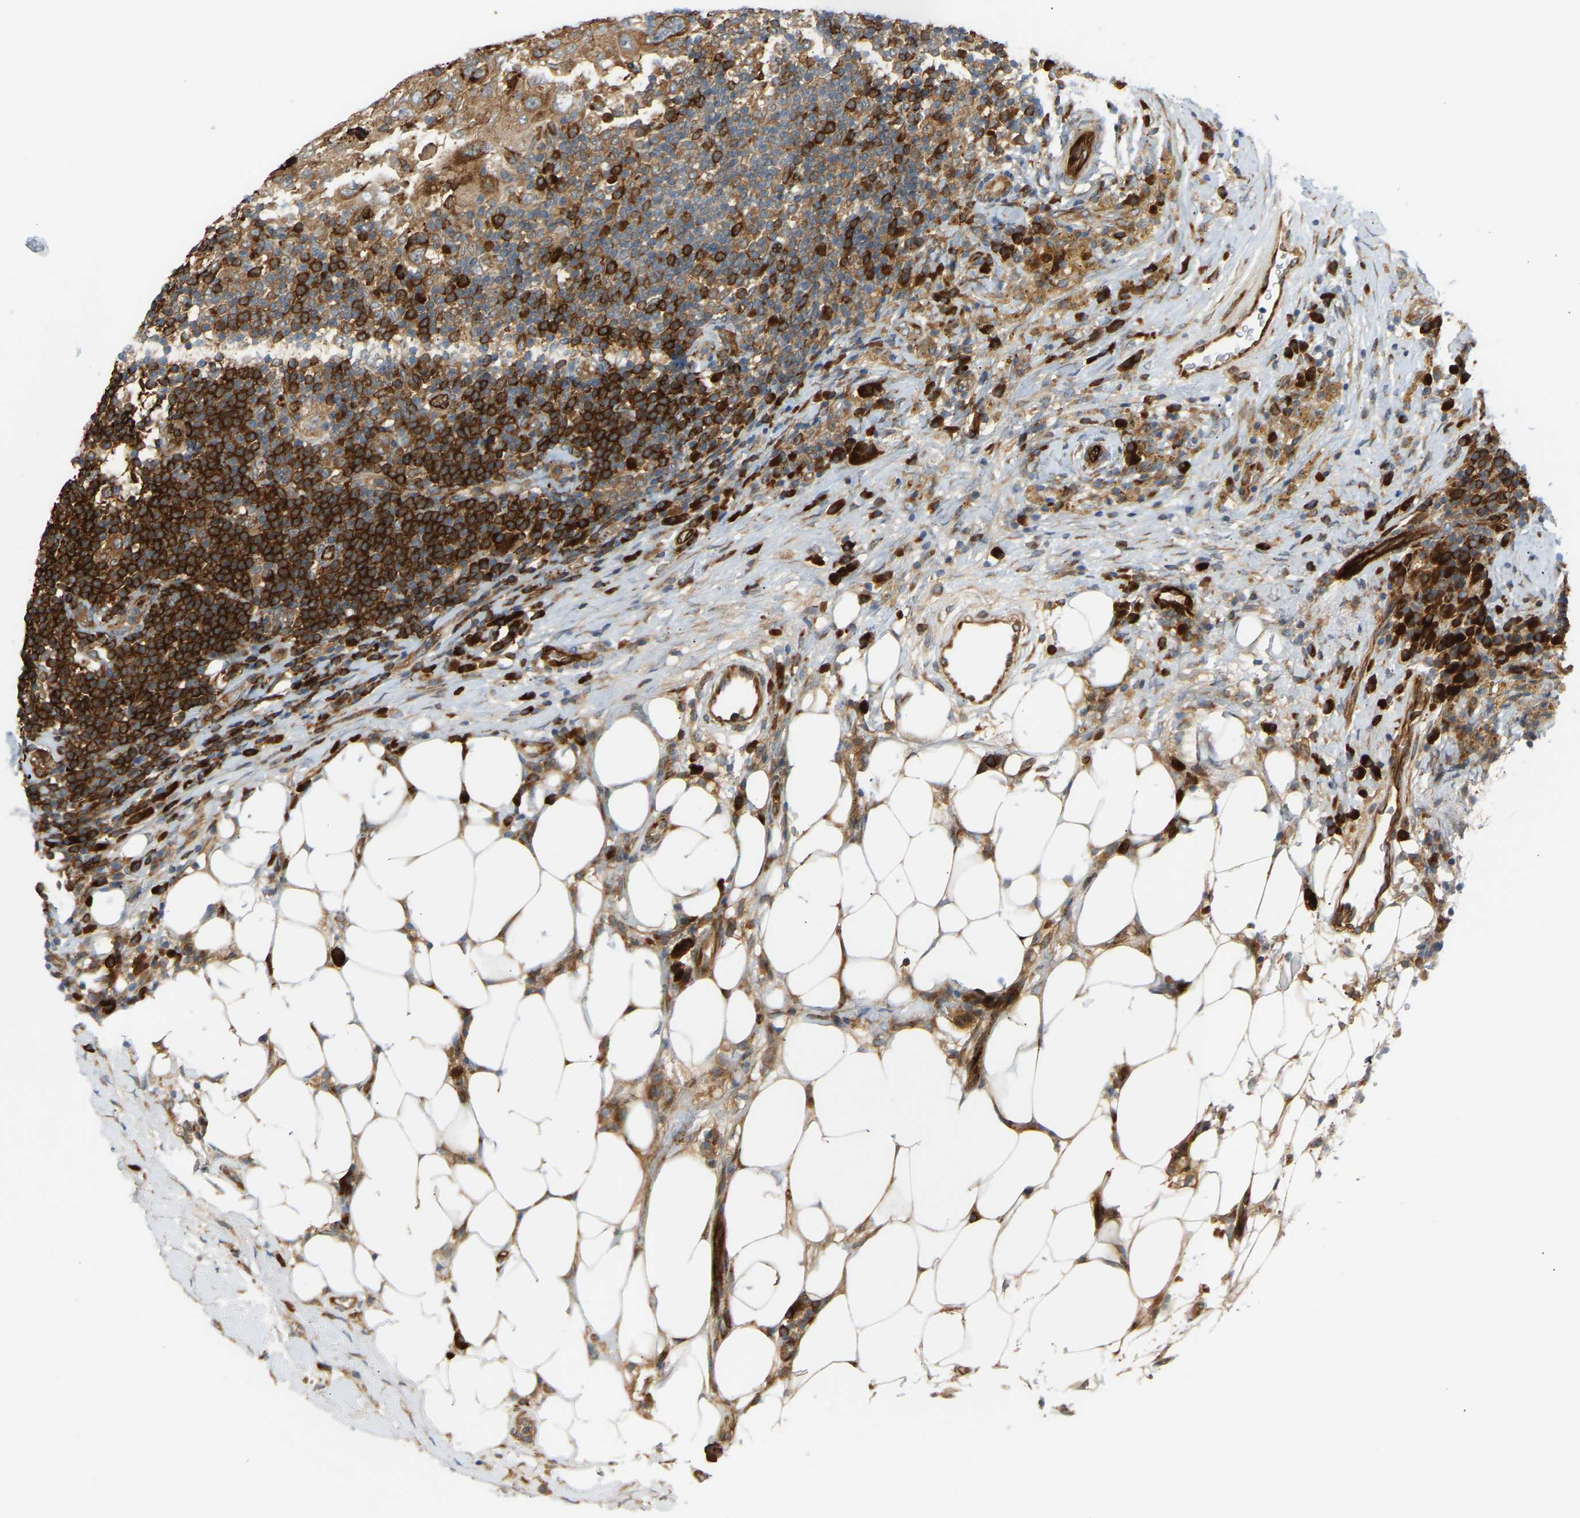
{"staining": {"intensity": "moderate", "quantity": ">75%", "location": "cytoplasmic/membranous"}, "tissue": "breast cancer", "cell_type": "Tumor cells", "image_type": "cancer", "snomed": [{"axis": "morphology", "description": "Duct carcinoma"}, {"axis": "topography", "description": "Breast"}], "caption": "Immunohistochemical staining of invasive ductal carcinoma (breast) demonstrates moderate cytoplasmic/membranous protein expression in about >75% of tumor cells. Immunohistochemistry (ihc) stains the protein in brown and the nuclei are stained blue.", "gene": "PLCG2", "patient": {"sex": "female", "age": 37}}